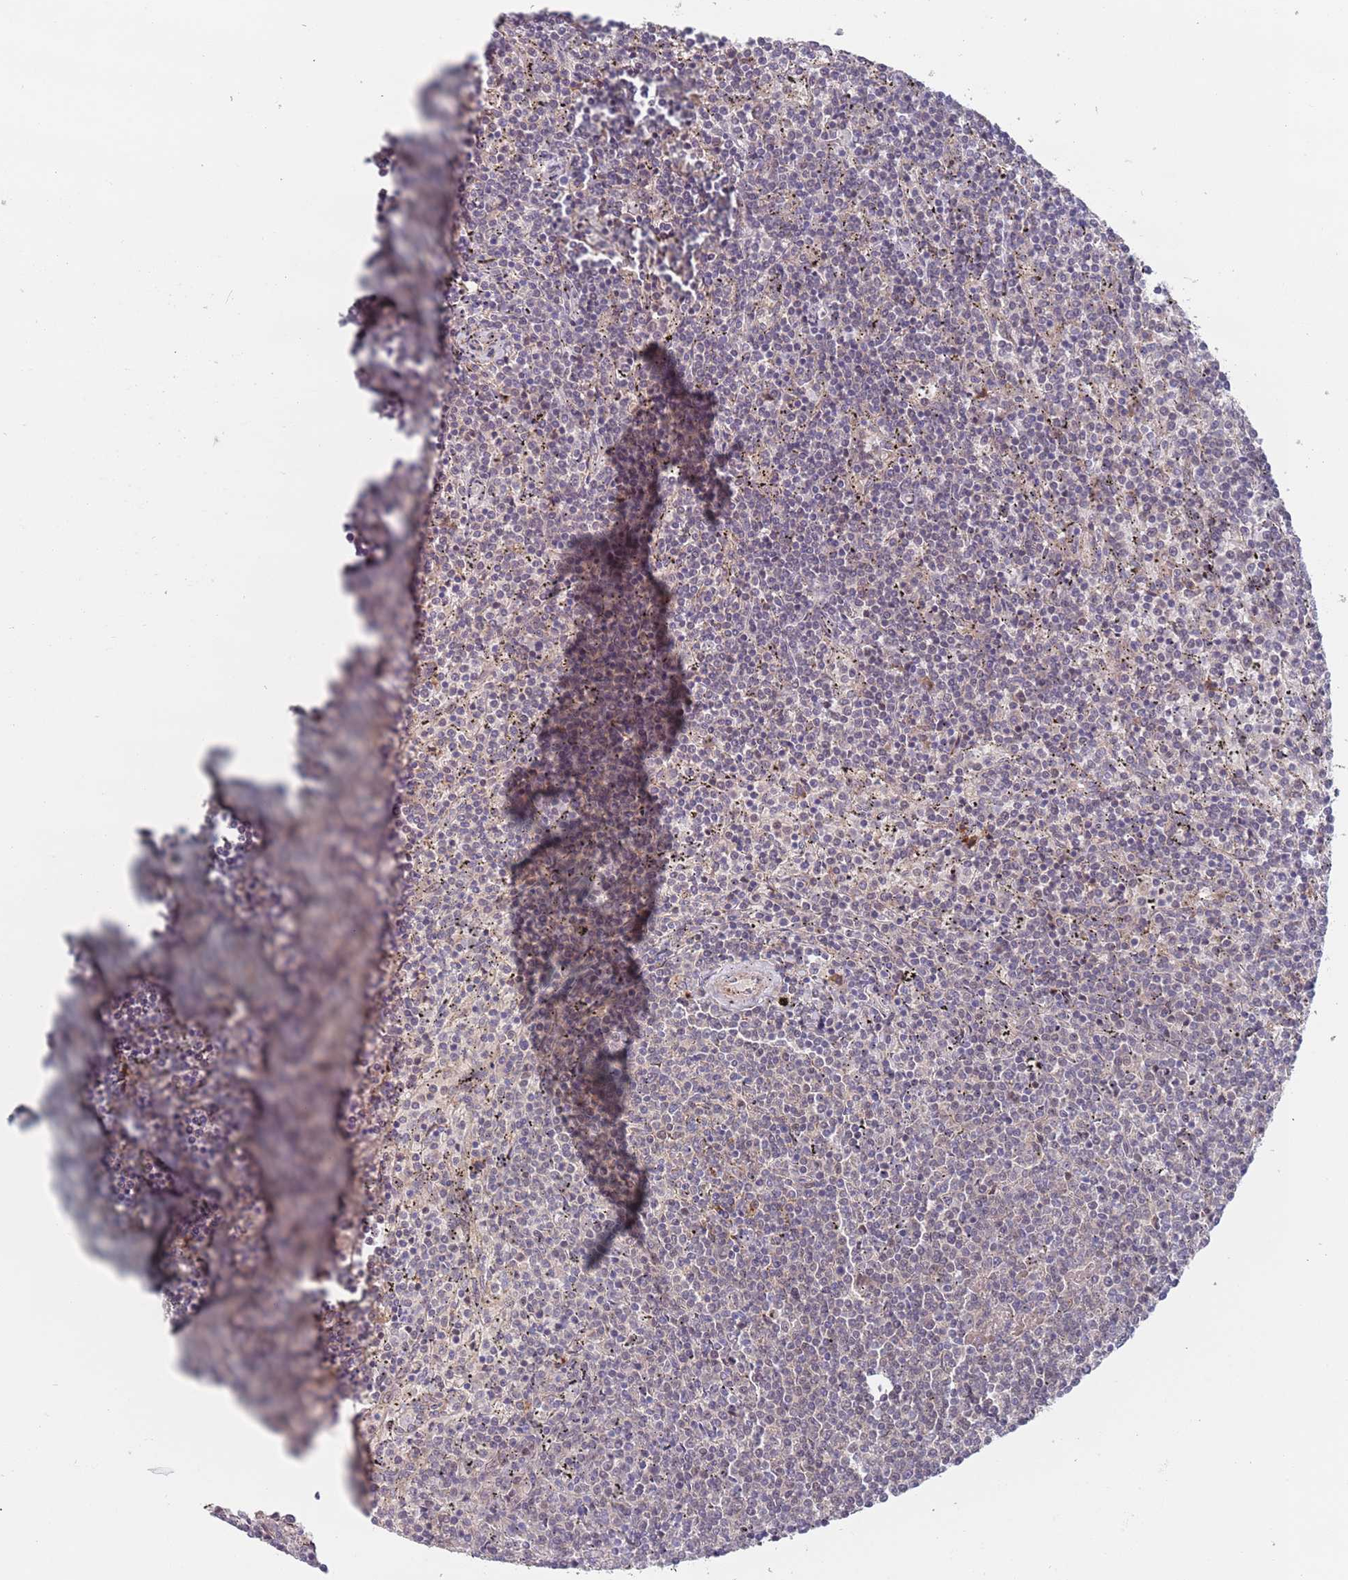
{"staining": {"intensity": "negative", "quantity": "none", "location": "none"}, "tissue": "lymphoma", "cell_type": "Tumor cells", "image_type": "cancer", "snomed": [{"axis": "morphology", "description": "Malignant lymphoma, non-Hodgkin's type, Low grade"}, {"axis": "topography", "description": "Spleen"}], "caption": "This is a micrograph of immunohistochemistry staining of lymphoma, which shows no positivity in tumor cells.", "gene": "ZNF140", "patient": {"sex": "female", "age": 50}}